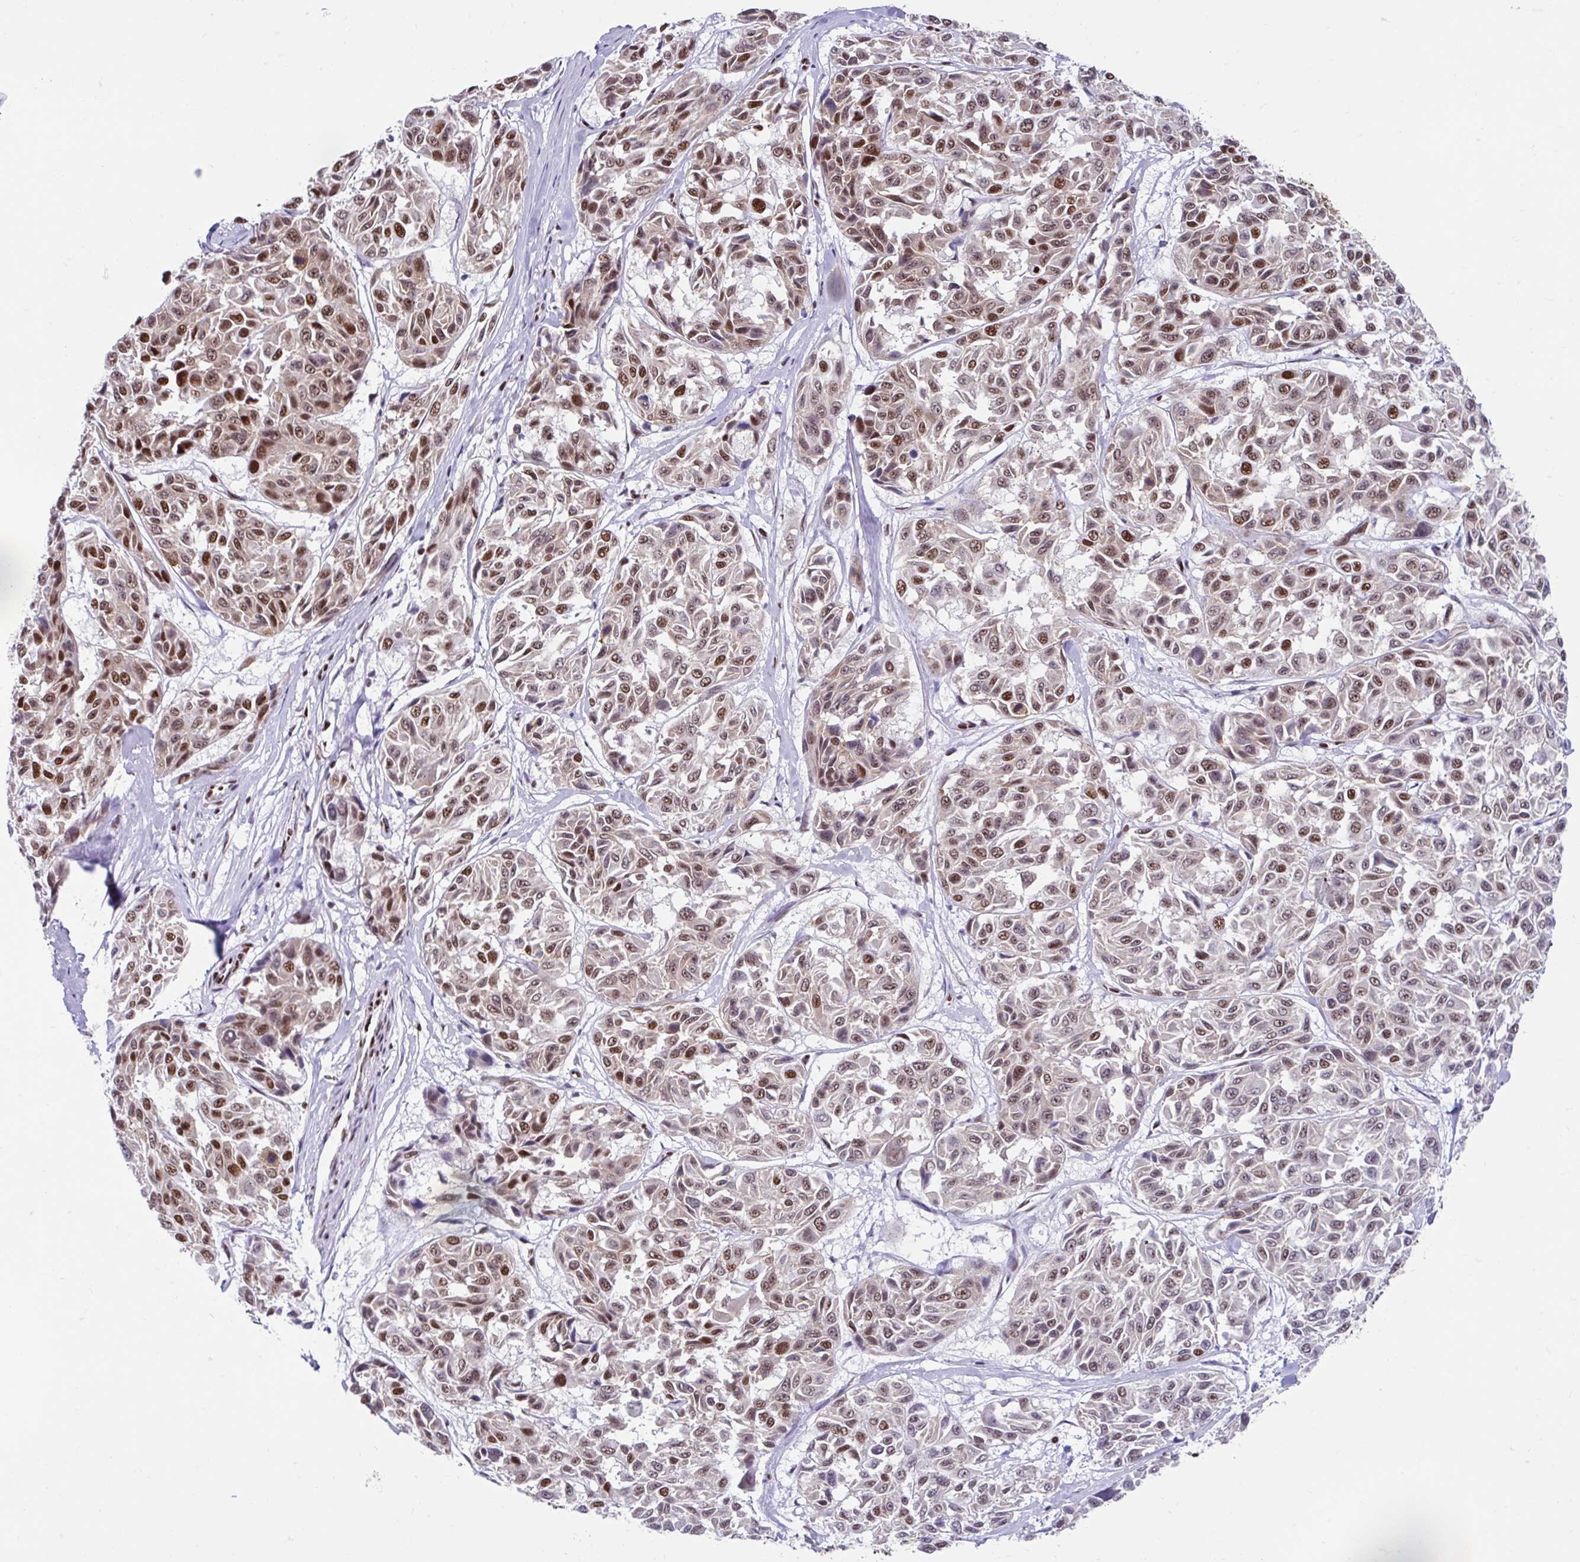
{"staining": {"intensity": "strong", "quantity": ">75%", "location": "nuclear"}, "tissue": "melanoma", "cell_type": "Tumor cells", "image_type": "cancer", "snomed": [{"axis": "morphology", "description": "Malignant melanoma, NOS"}, {"axis": "topography", "description": "Skin"}], "caption": "Melanoma was stained to show a protein in brown. There is high levels of strong nuclear expression in approximately >75% of tumor cells.", "gene": "KHDRBS1", "patient": {"sex": "female", "age": 66}}